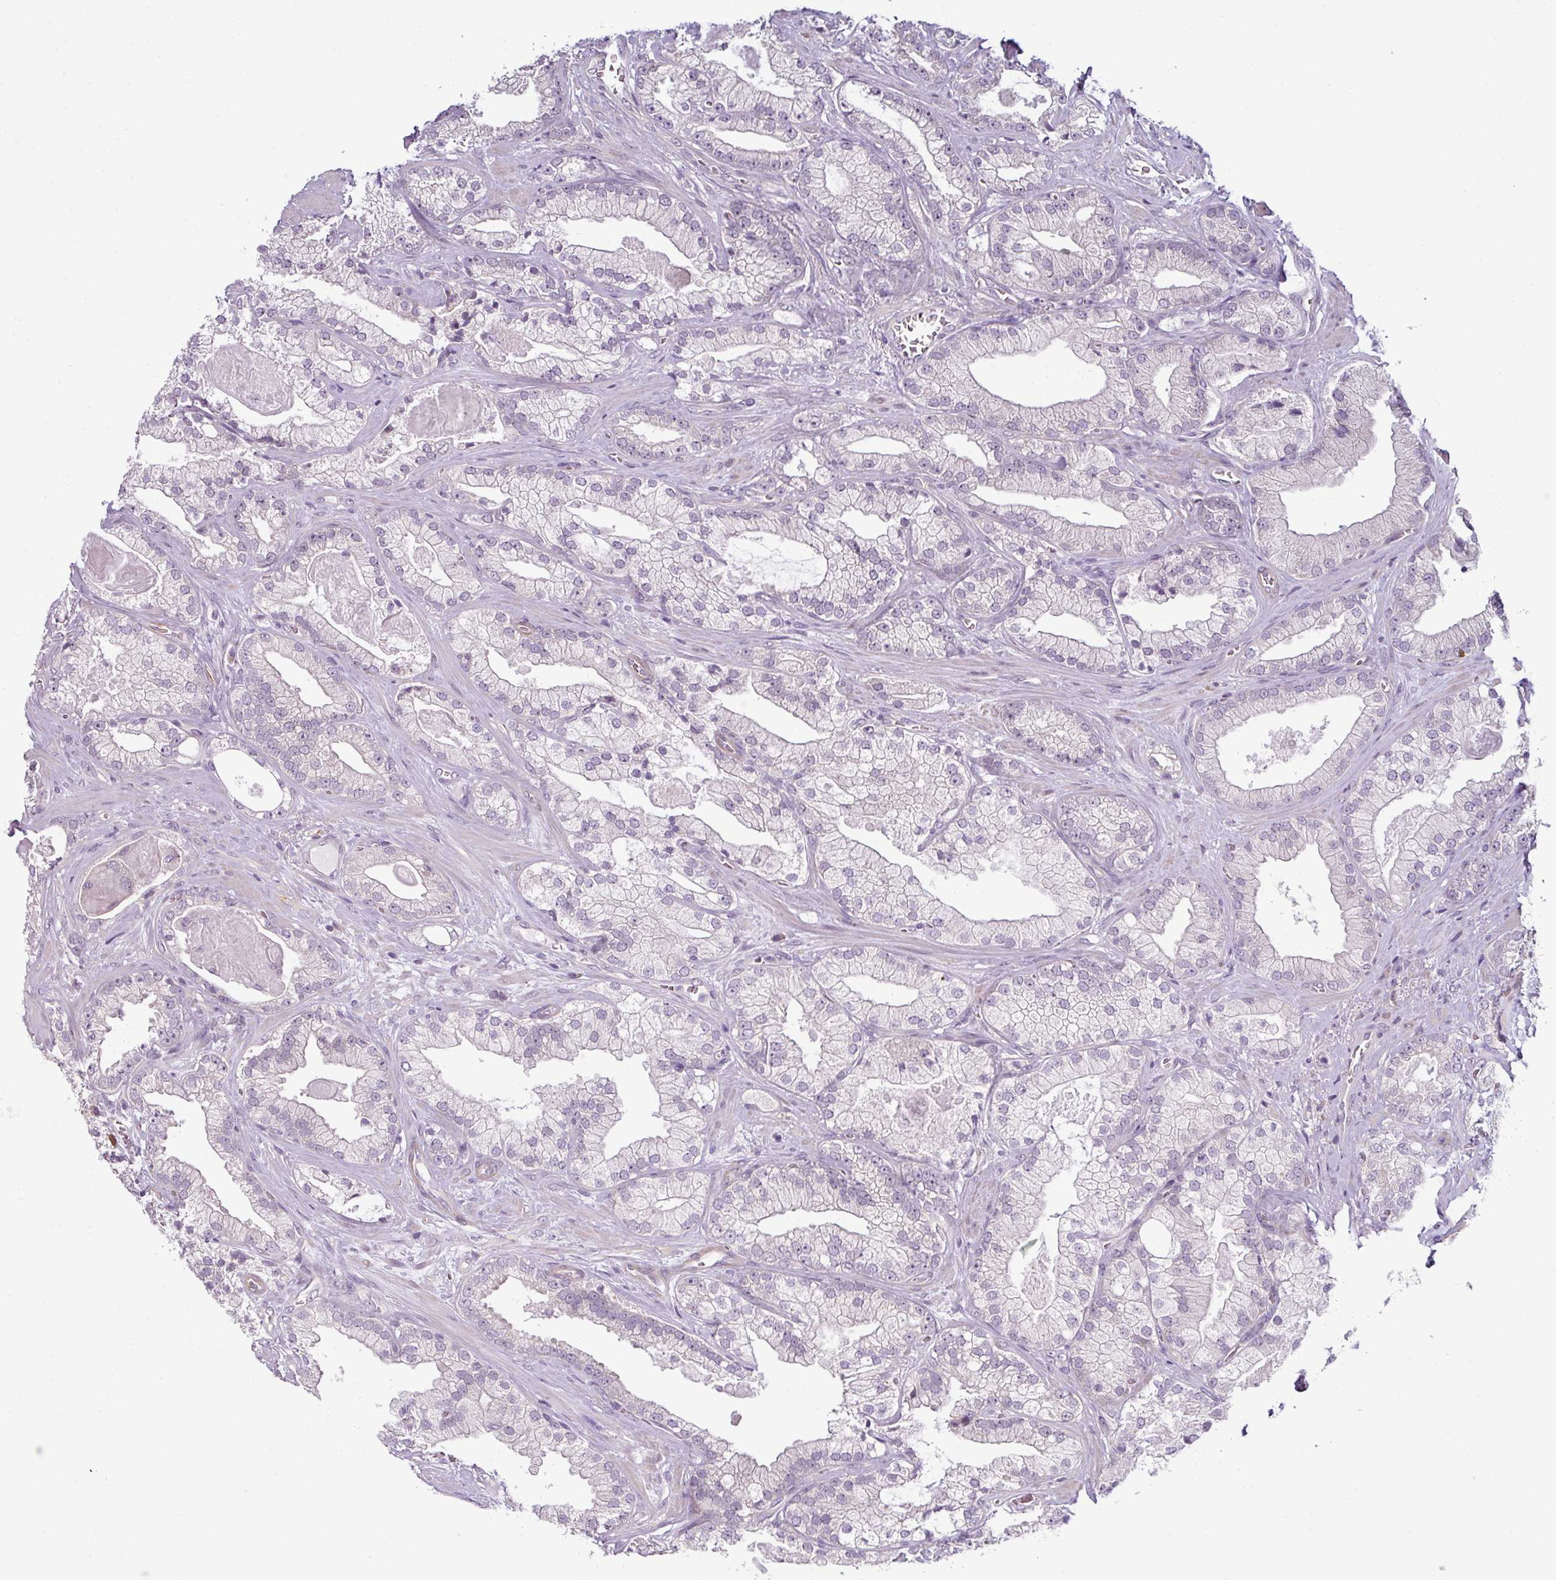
{"staining": {"intensity": "negative", "quantity": "none", "location": "none"}, "tissue": "prostate cancer", "cell_type": "Tumor cells", "image_type": "cancer", "snomed": [{"axis": "morphology", "description": "Adenocarcinoma, High grade"}, {"axis": "topography", "description": "Prostate"}], "caption": "The photomicrograph reveals no significant positivity in tumor cells of prostate cancer.", "gene": "OR52D1", "patient": {"sex": "male", "age": 68}}